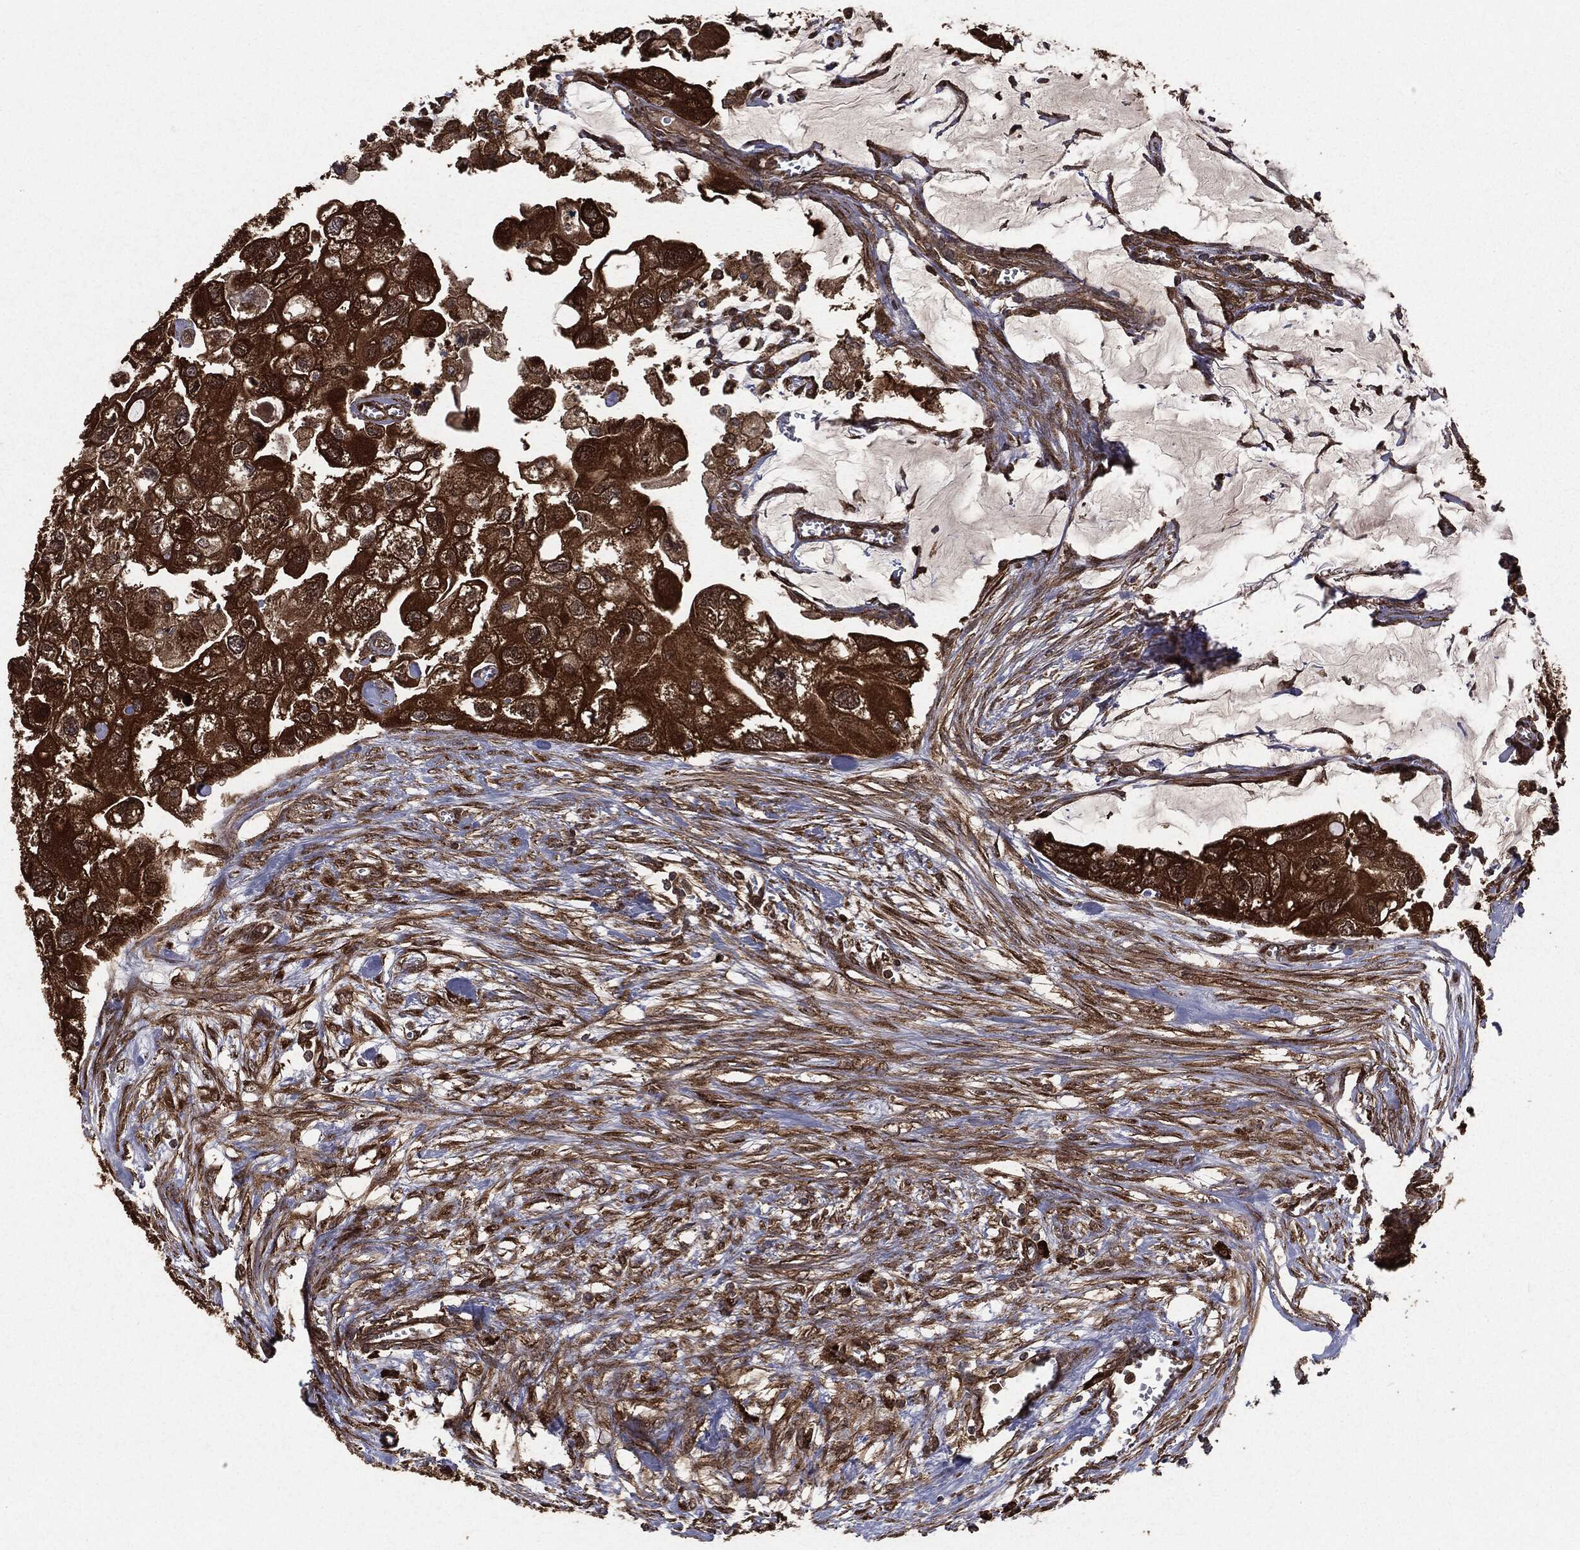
{"staining": {"intensity": "strong", "quantity": ">75%", "location": "cytoplasmic/membranous"}, "tissue": "urothelial cancer", "cell_type": "Tumor cells", "image_type": "cancer", "snomed": [{"axis": "morphology", "description": "Urothelial carcinoma, High grade"}, {"axis": "topography", "description": "Urinary bladder"}], "caption": "Strong cytoplasmic/membranous staining is present in about >75% of tumor cells in urothelial carcinoma (high-grade).", "gene": "NME1", "patient": {"sex": "male", "age": 59}}